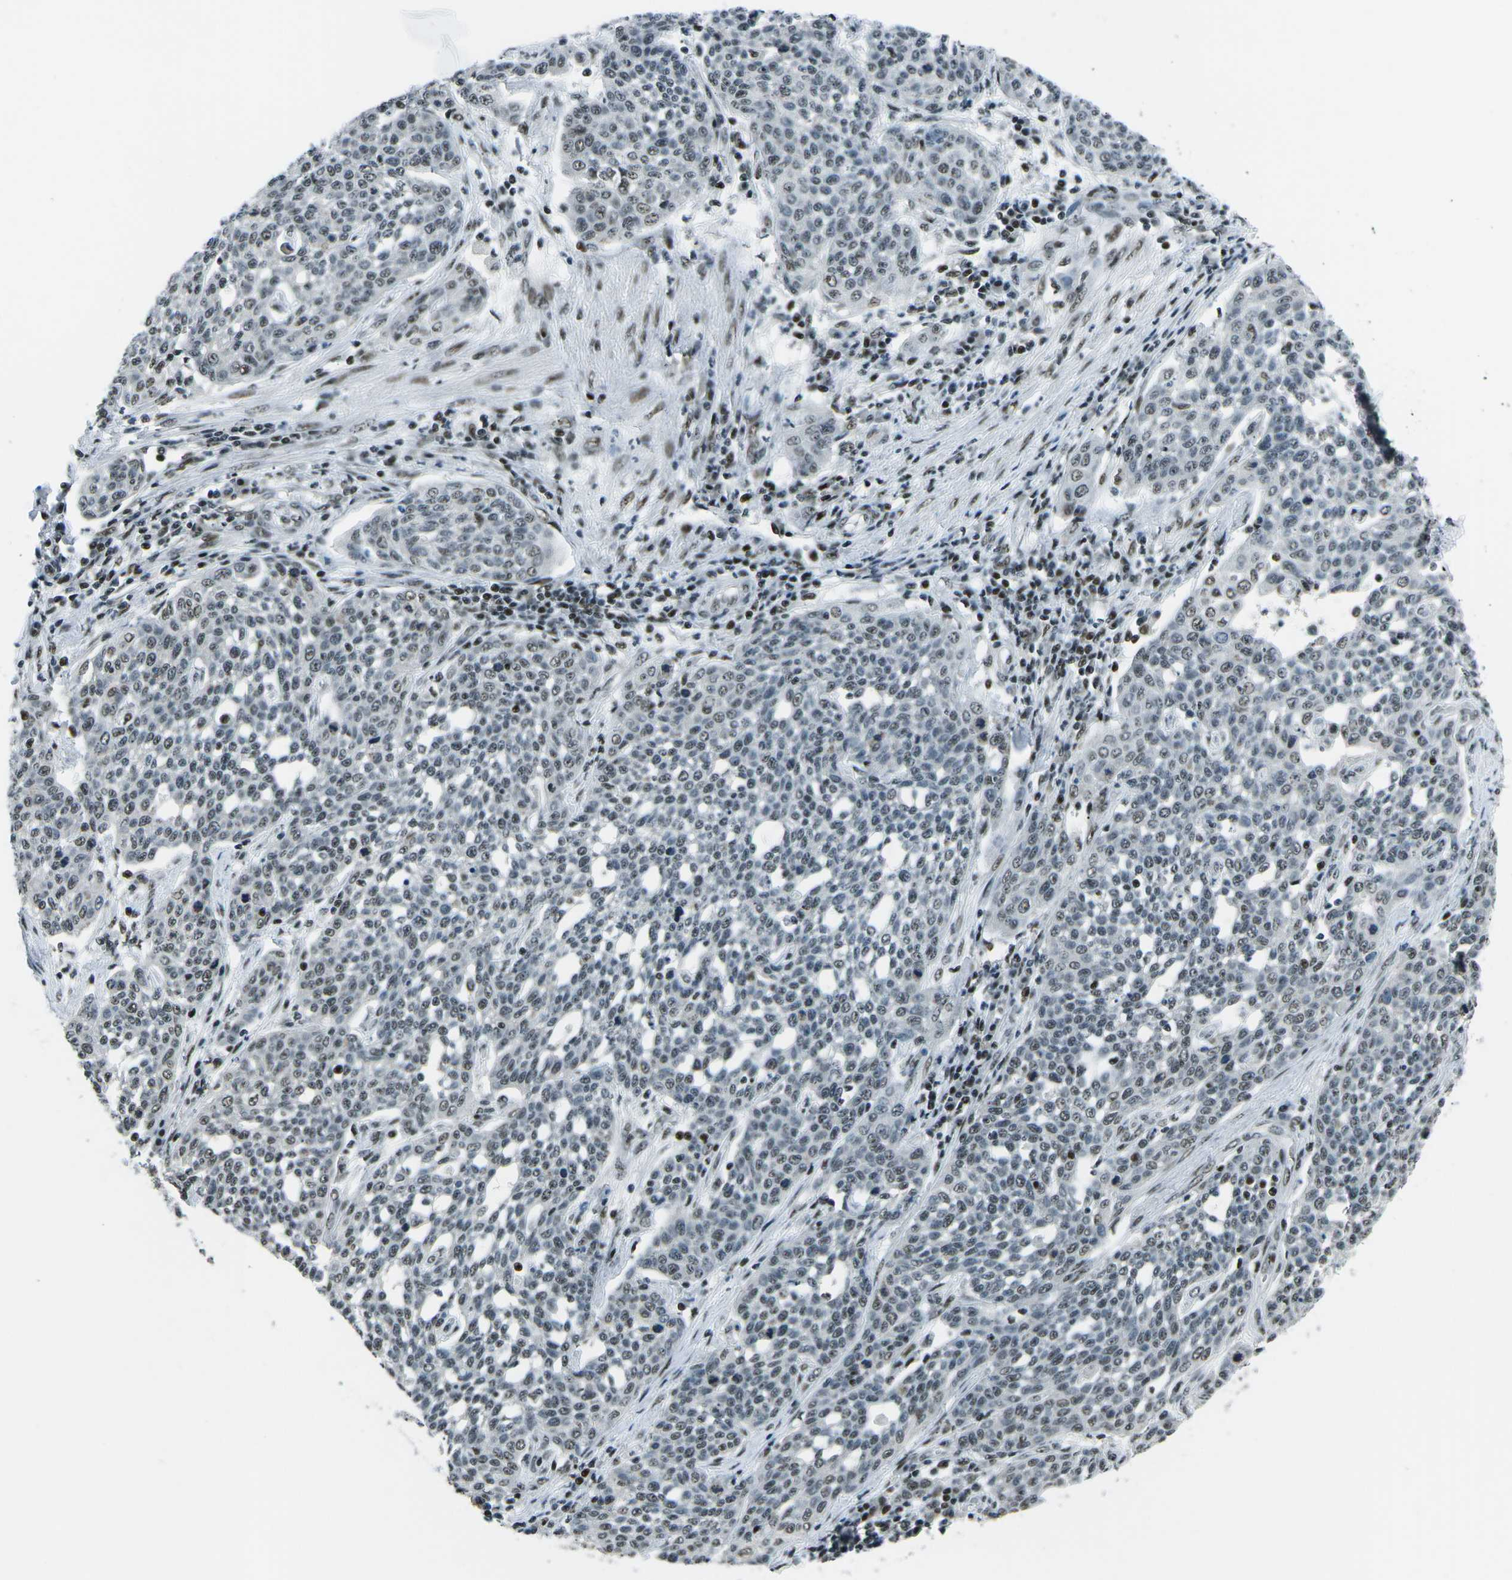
{"staining": {"intensity": "weak", "quantity": "25%-75%", "location": "nuclear"}, "tissue": "cervical cancer", "cell_type": "Tumor cells", "image_type": "cancer", "snomed": [{"axis": "morphology", "description": "Squamous cell carcinoma, NOS"}, {"axis": "topography", "description": "Cervix"}], "caption": "A high-resolution histopathology image shows immunohistochemistry staining of cervical cancer (squamous cell carcinoma), which shows weak nuclear positivity in approximately 25%-75% of tumor cells. The protein of interest is stained brown, and the nuclei are stained in blue (DAB (3,3'-diaminobenzidine) IHC with brightfield microscopy, high magnification).", "gene": "RBL2", "patient": {"sex": "female", "age": 34}}